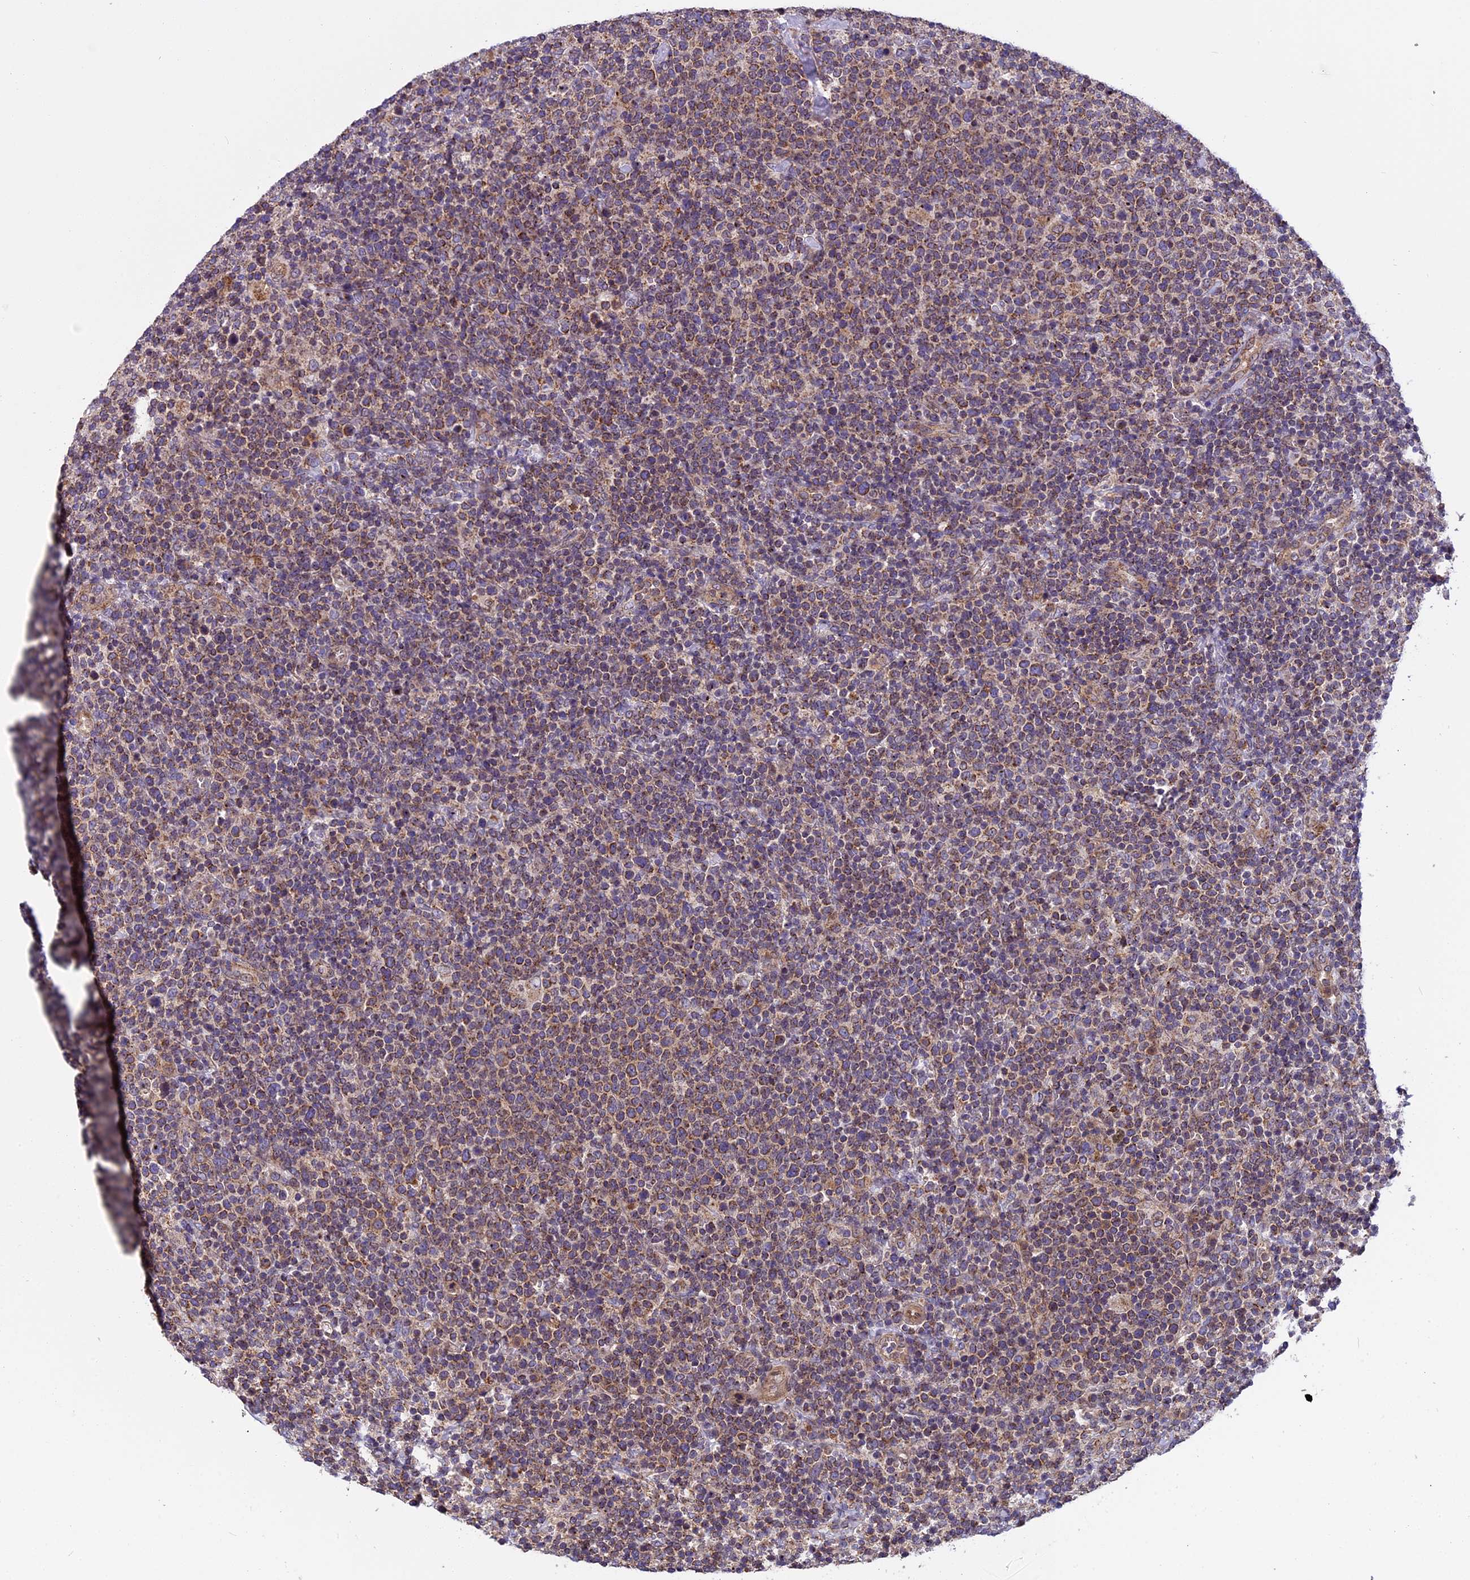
{"staining": {"intensity": "moderate", "quantity": ">75%", "location": "cytoplasmic/membranous"}, "tissue": "lymphoma", "cell_type": "Tumor cells", "image_type": "cancer", "snomed": [{"axis": "morphology", "description": "Malignant lymphoma, non-Hodgkin's type, High grade"}, {"axis": "topography", "description": "Lymph node"}], "caption": "Brown immunohistochemical staining in high-grade malignant lymphoma, non-Hodgkin's type displays moderate cytoplasmic/membranous expression in about >75% of tumor cells.", "gene": "CHMP2A", "patient": {"sex": "male", "age": 61}}